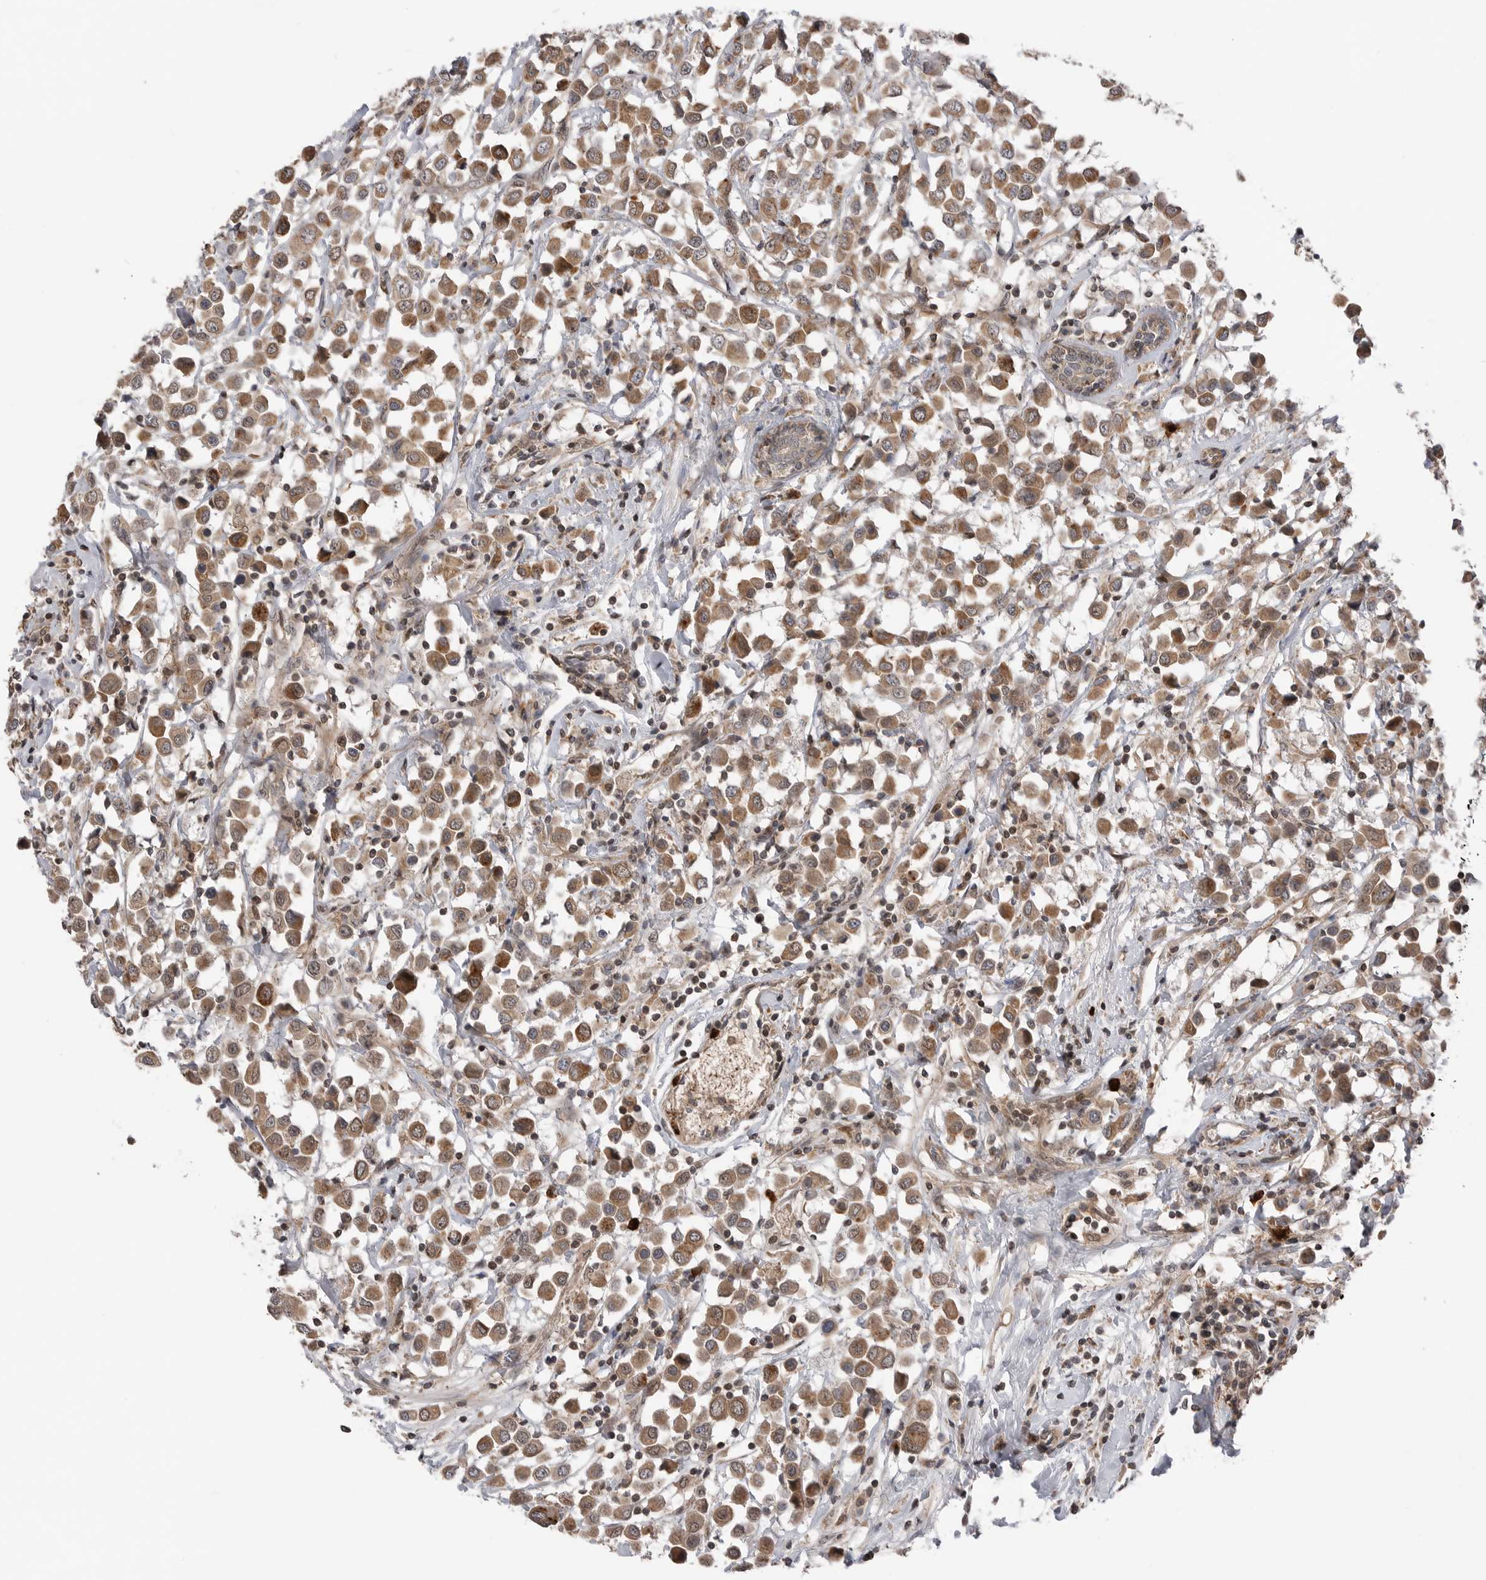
{"staining": {"intensity": "moderate", "quantity": ">75%", "location": "cytoplasmic/membranous"}, "tissue": "breast cancer", "cell_type": "Tumor cells", "image_type": "cancer", "snomed": [{"axis": "morphology", "description": "Duct carcinoma"}, {"axis": "topography", "description": "Breast"}], "caption": "A brown stain shows moderate cytoplasmic/membranous staining of a protein in breast invasive ductal carcinoma tumor cells. The protein of interest is shown in brown color, while the nuclei are stained blue.", "gene": "PEAK1", "patient": {"sex": "female", "age": 61}}